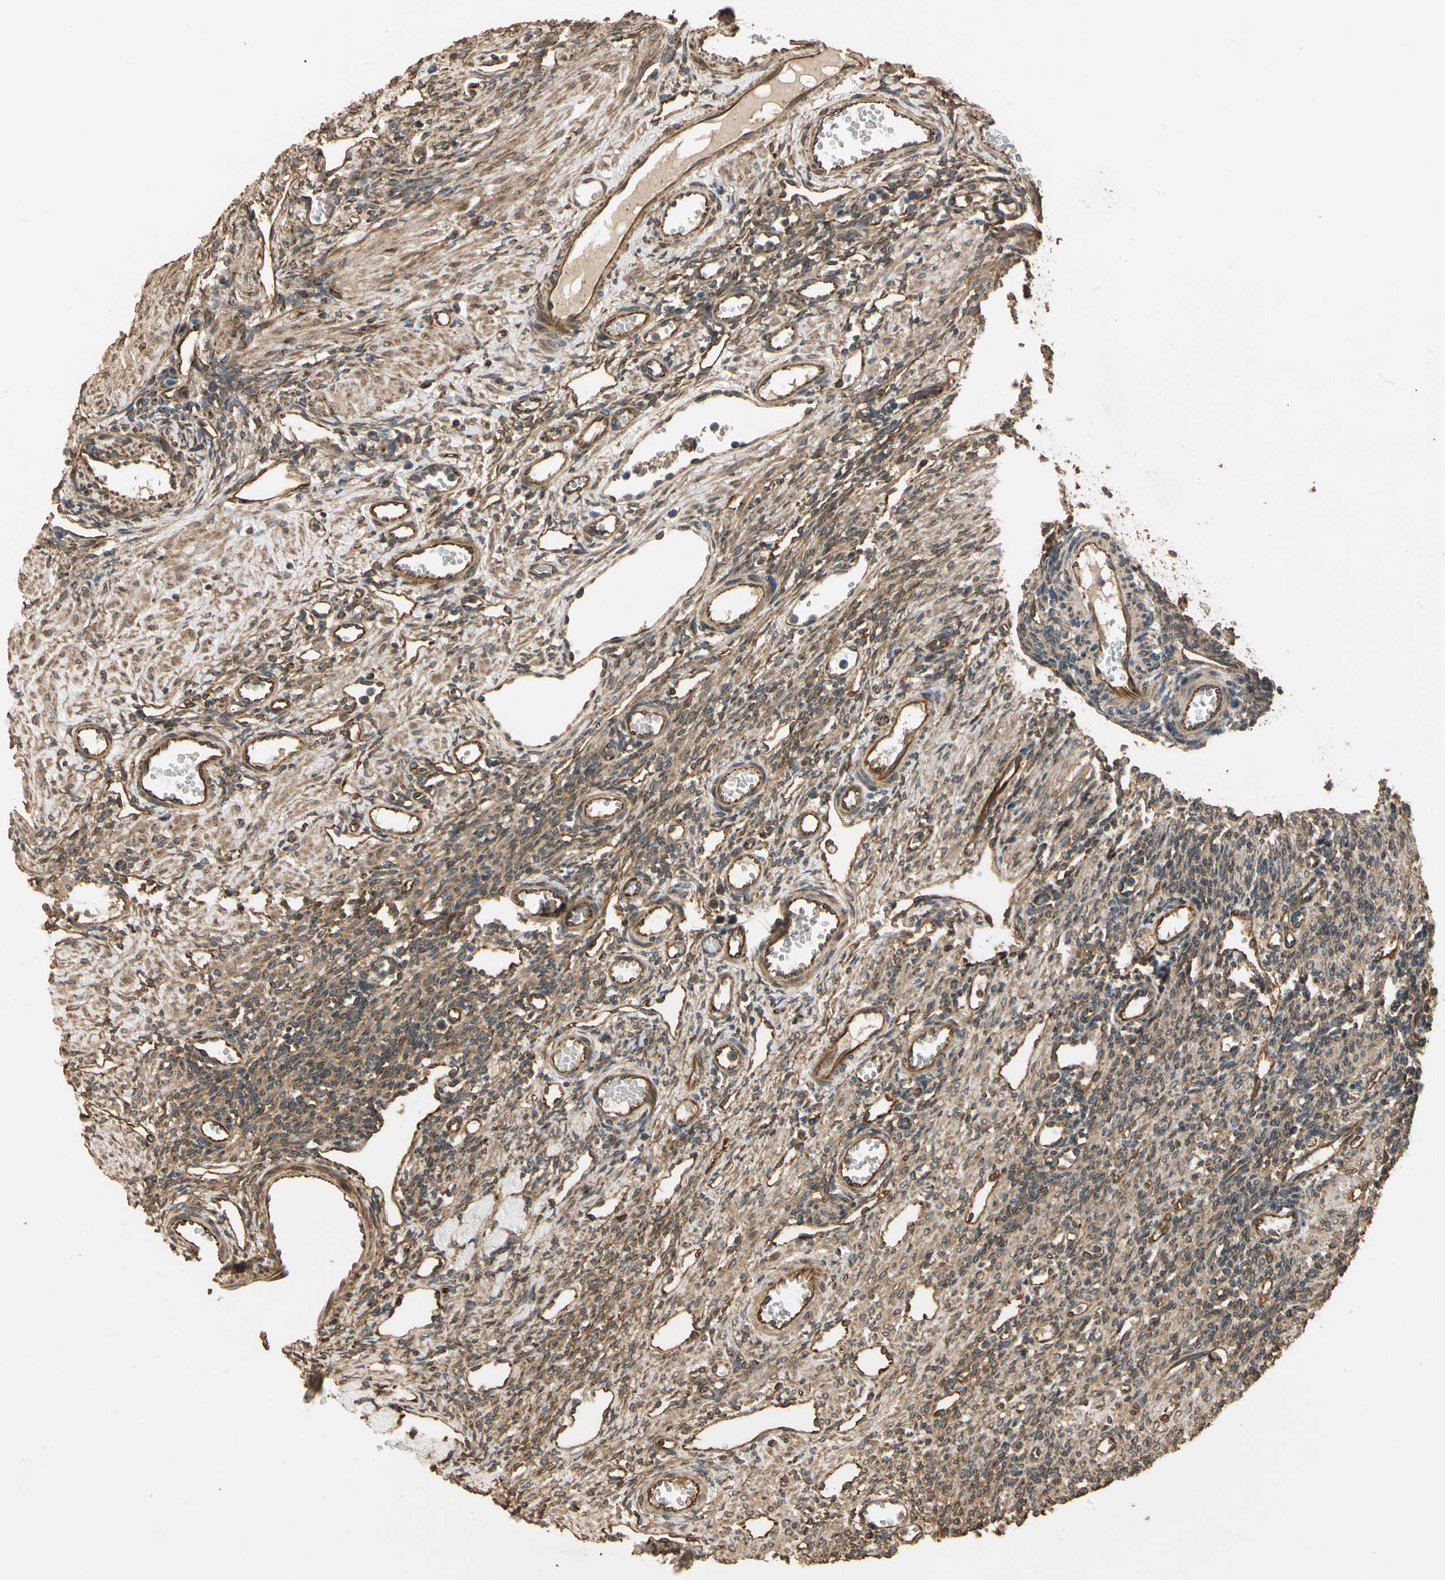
{"staining": {"intensity": "moderate", "quantity": "25%-75%", "location": "cytoplasmic/membranous"}, "tissue": "ovary", "cell_type": "Ovarian stroma cells", "image_type": "normal", "snomed": [{"axis": "morphology", "description": "Normal tissue, NOS"}, {"axis": "topography", "description": "Ovary"}], "caption": "About 25%-75% of ovarian stroma cells in unremarkable human ovary demonstrate moderate cytoplasmic/membranous protein expression as visualized by brown immunohistochemical staining.", "gene": "MGRN1", "patient": {"sex": "female", "age": 33}}